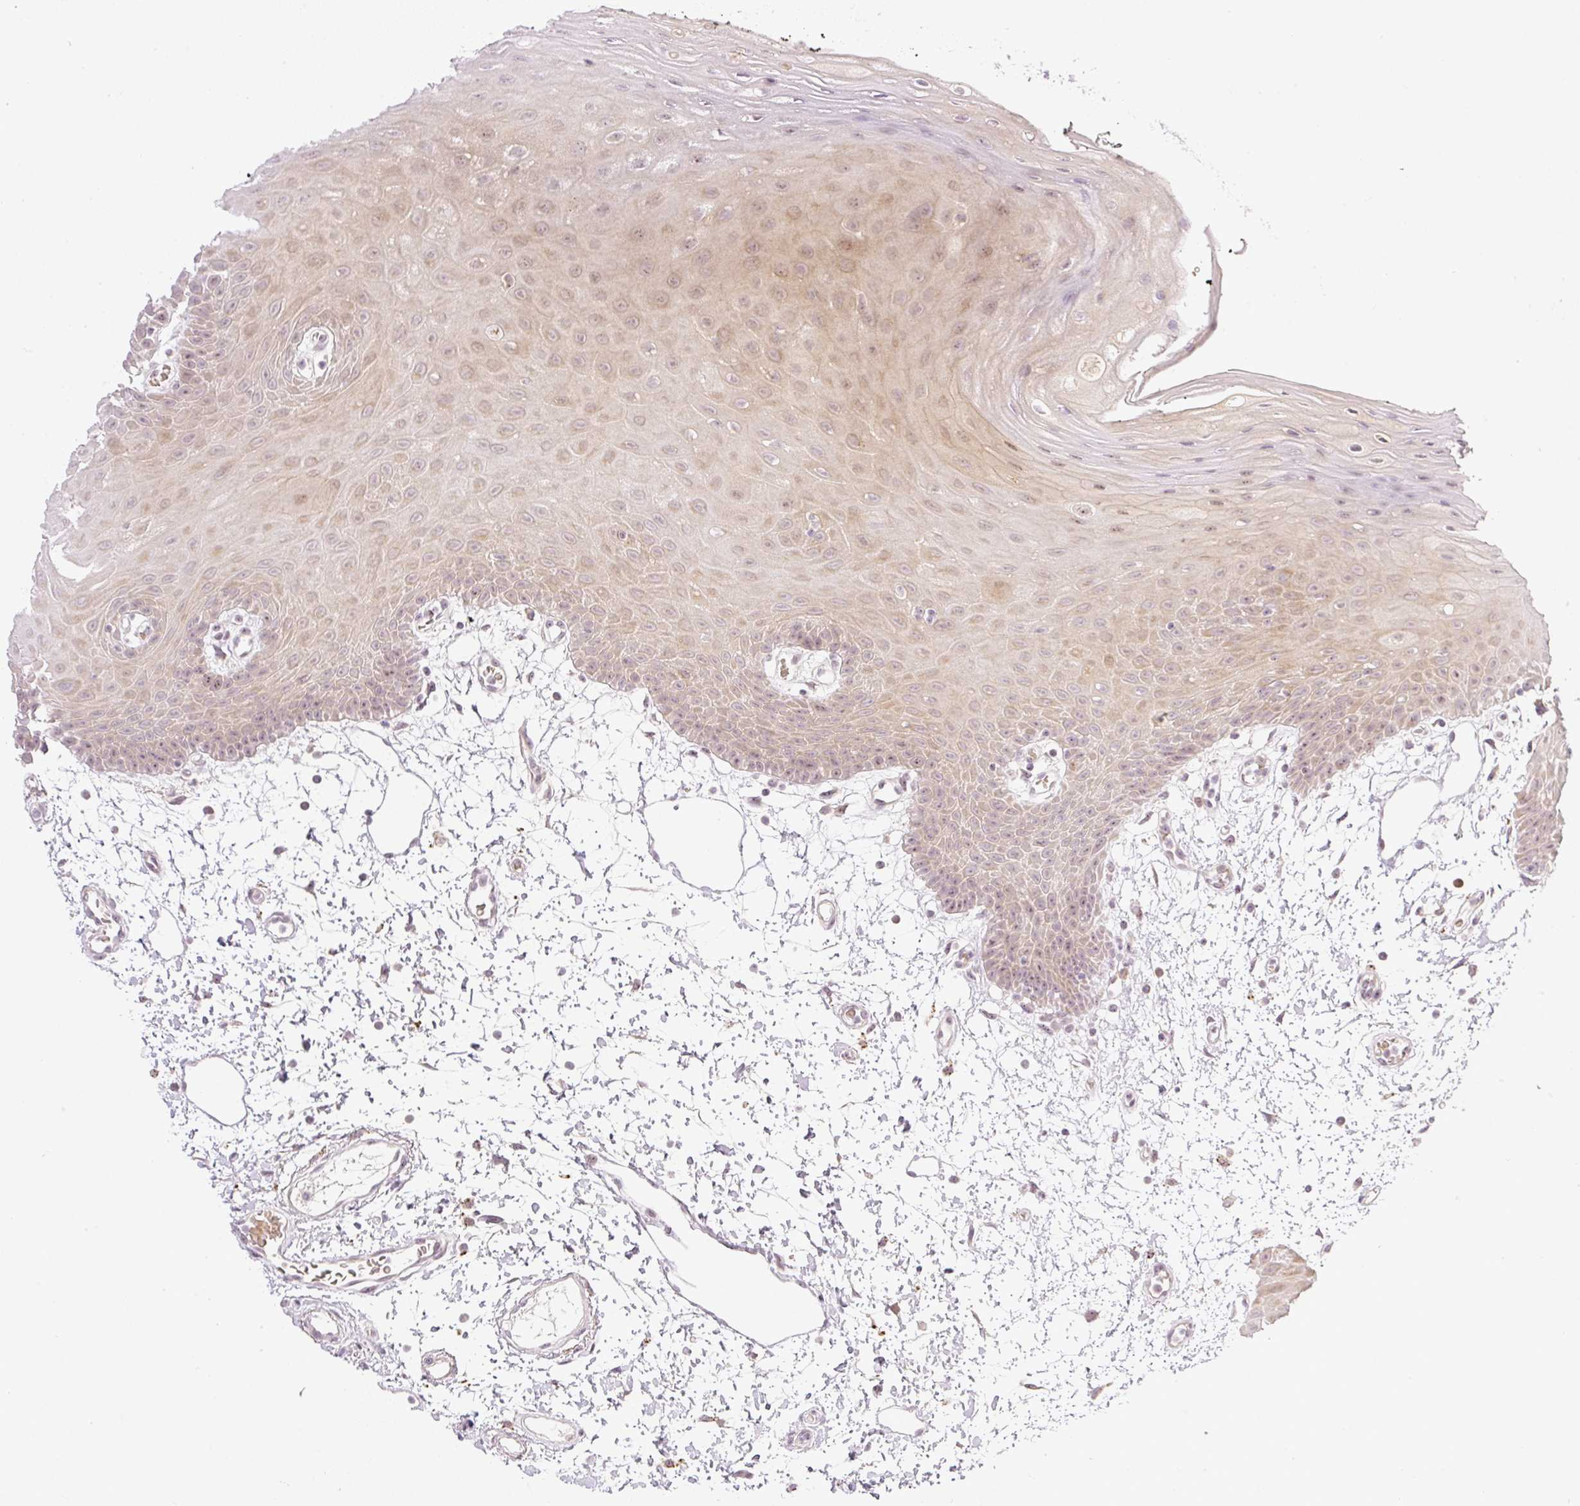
{"staining": {"intensity": "weak", "quantity": "25%-75%", "location": "cytoplasmic/membranous,nuclear"}, "tissue": "oral mucosa", "cell_type": "Squamous epithelial cells", "image_type": "normal", "snomed": [{"axis": "morphology", "description": "Normal tissue, NOS"}, {"axis": "topography", "description": "Oral tissue"}], "caption": "A micrograph of oral mucosa stained for a protein shows weak cytoplasmic/membranous,nuclear brown staining in squamous epithelial cells. (DAB IHC, brown staining for protein, blue staining for nuclei).", "gene": "AAR2", "patient": {"sex": "female", "age": 59}}